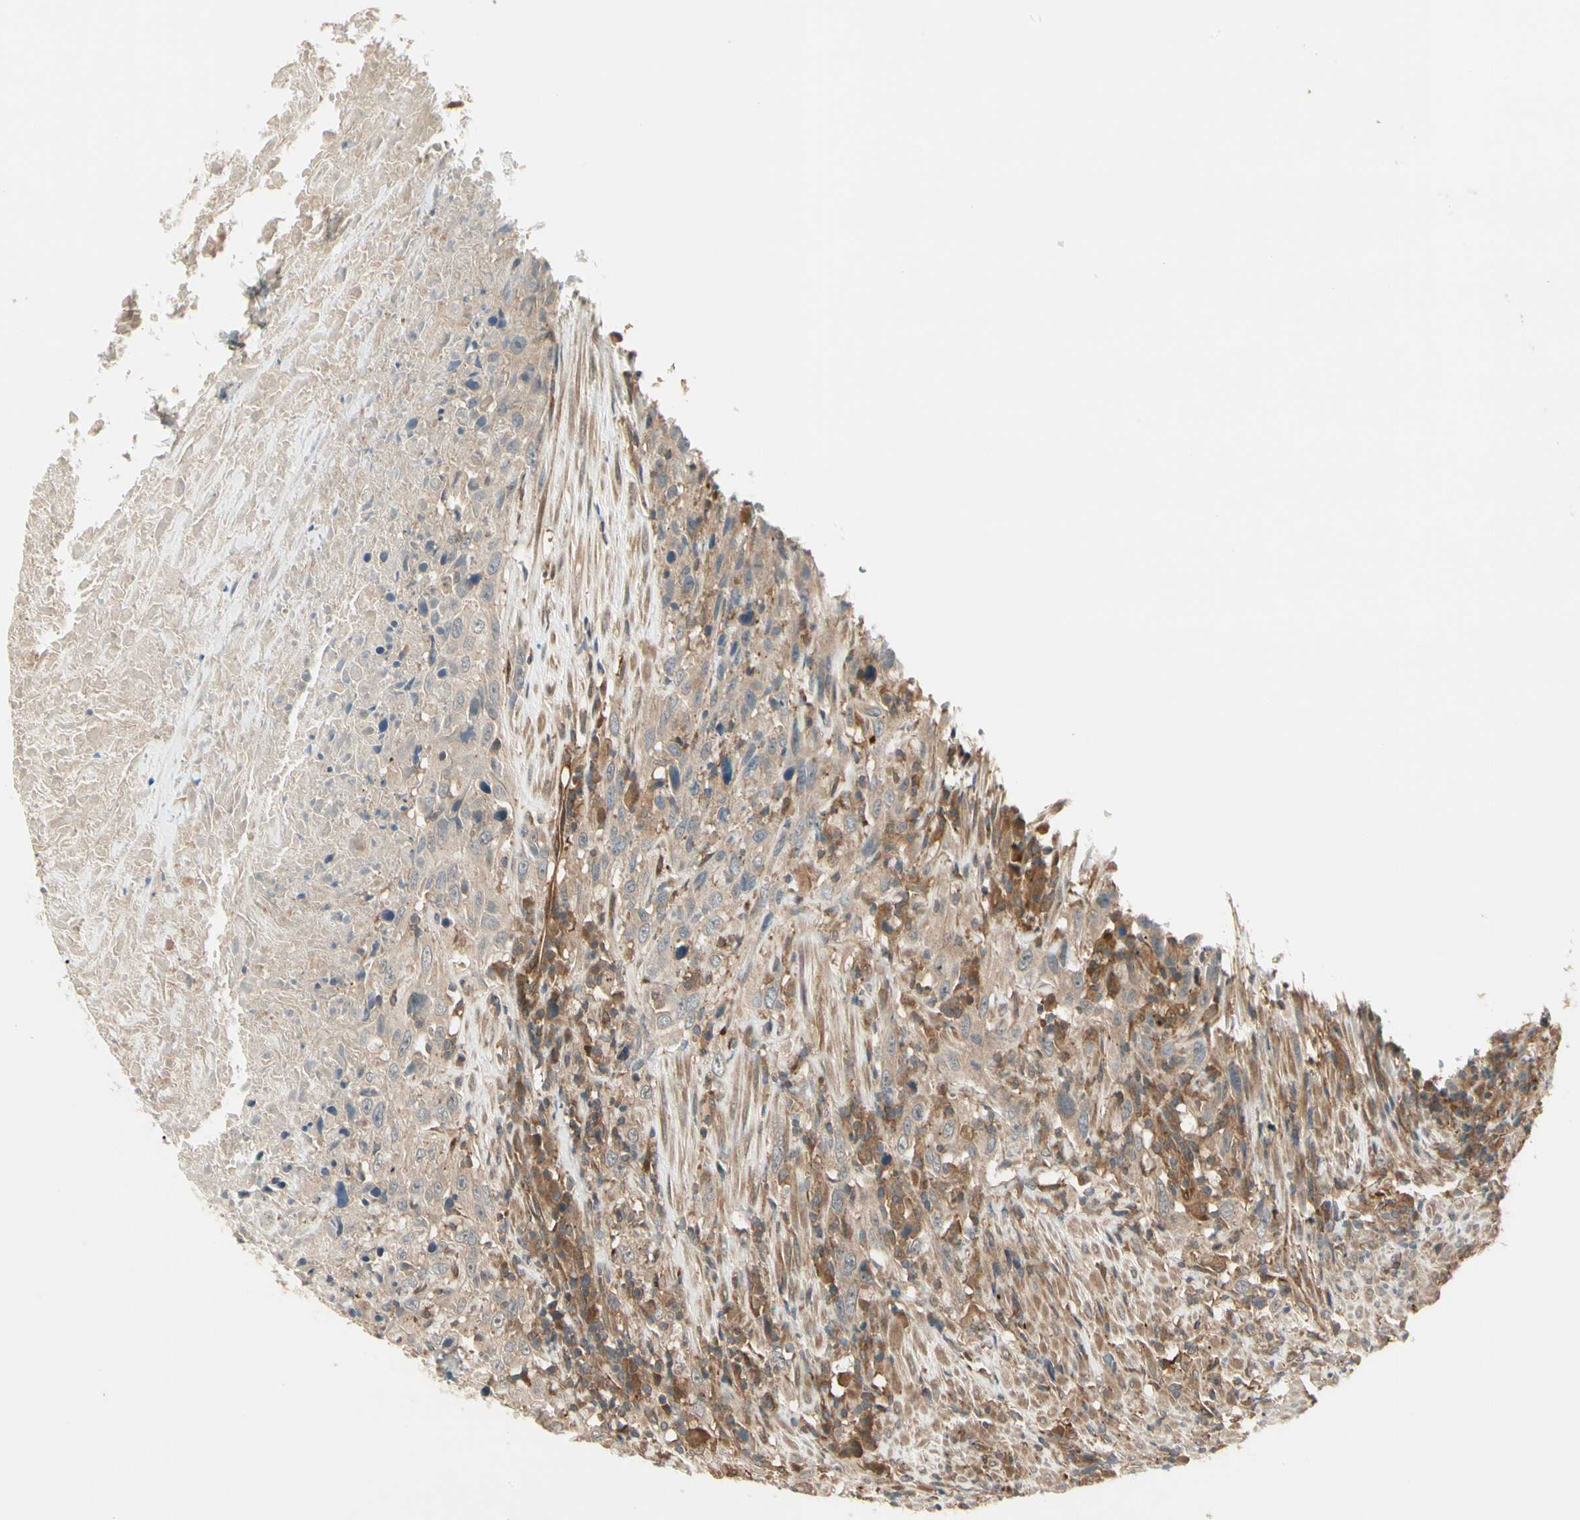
{"staining": {"intensity": "moderate", "quantity": ">75%", "location": "cytoplasmic/membranous"}, "tissue": "urothelial cancer", "cell_type": "Tumor cells", "image_type": "cancer", "snomed": [{"axis": "morphology", "description": "Urothelial carcinoma, High grade"}, {"axis": "topography", "description": "Urinary bladder"}], "caption": "Urothelial cancer stained with a protein marker shows moderate staining in tumor cells.", "gene": "F2R", "patient": {"sex": "male", "age": 61}}